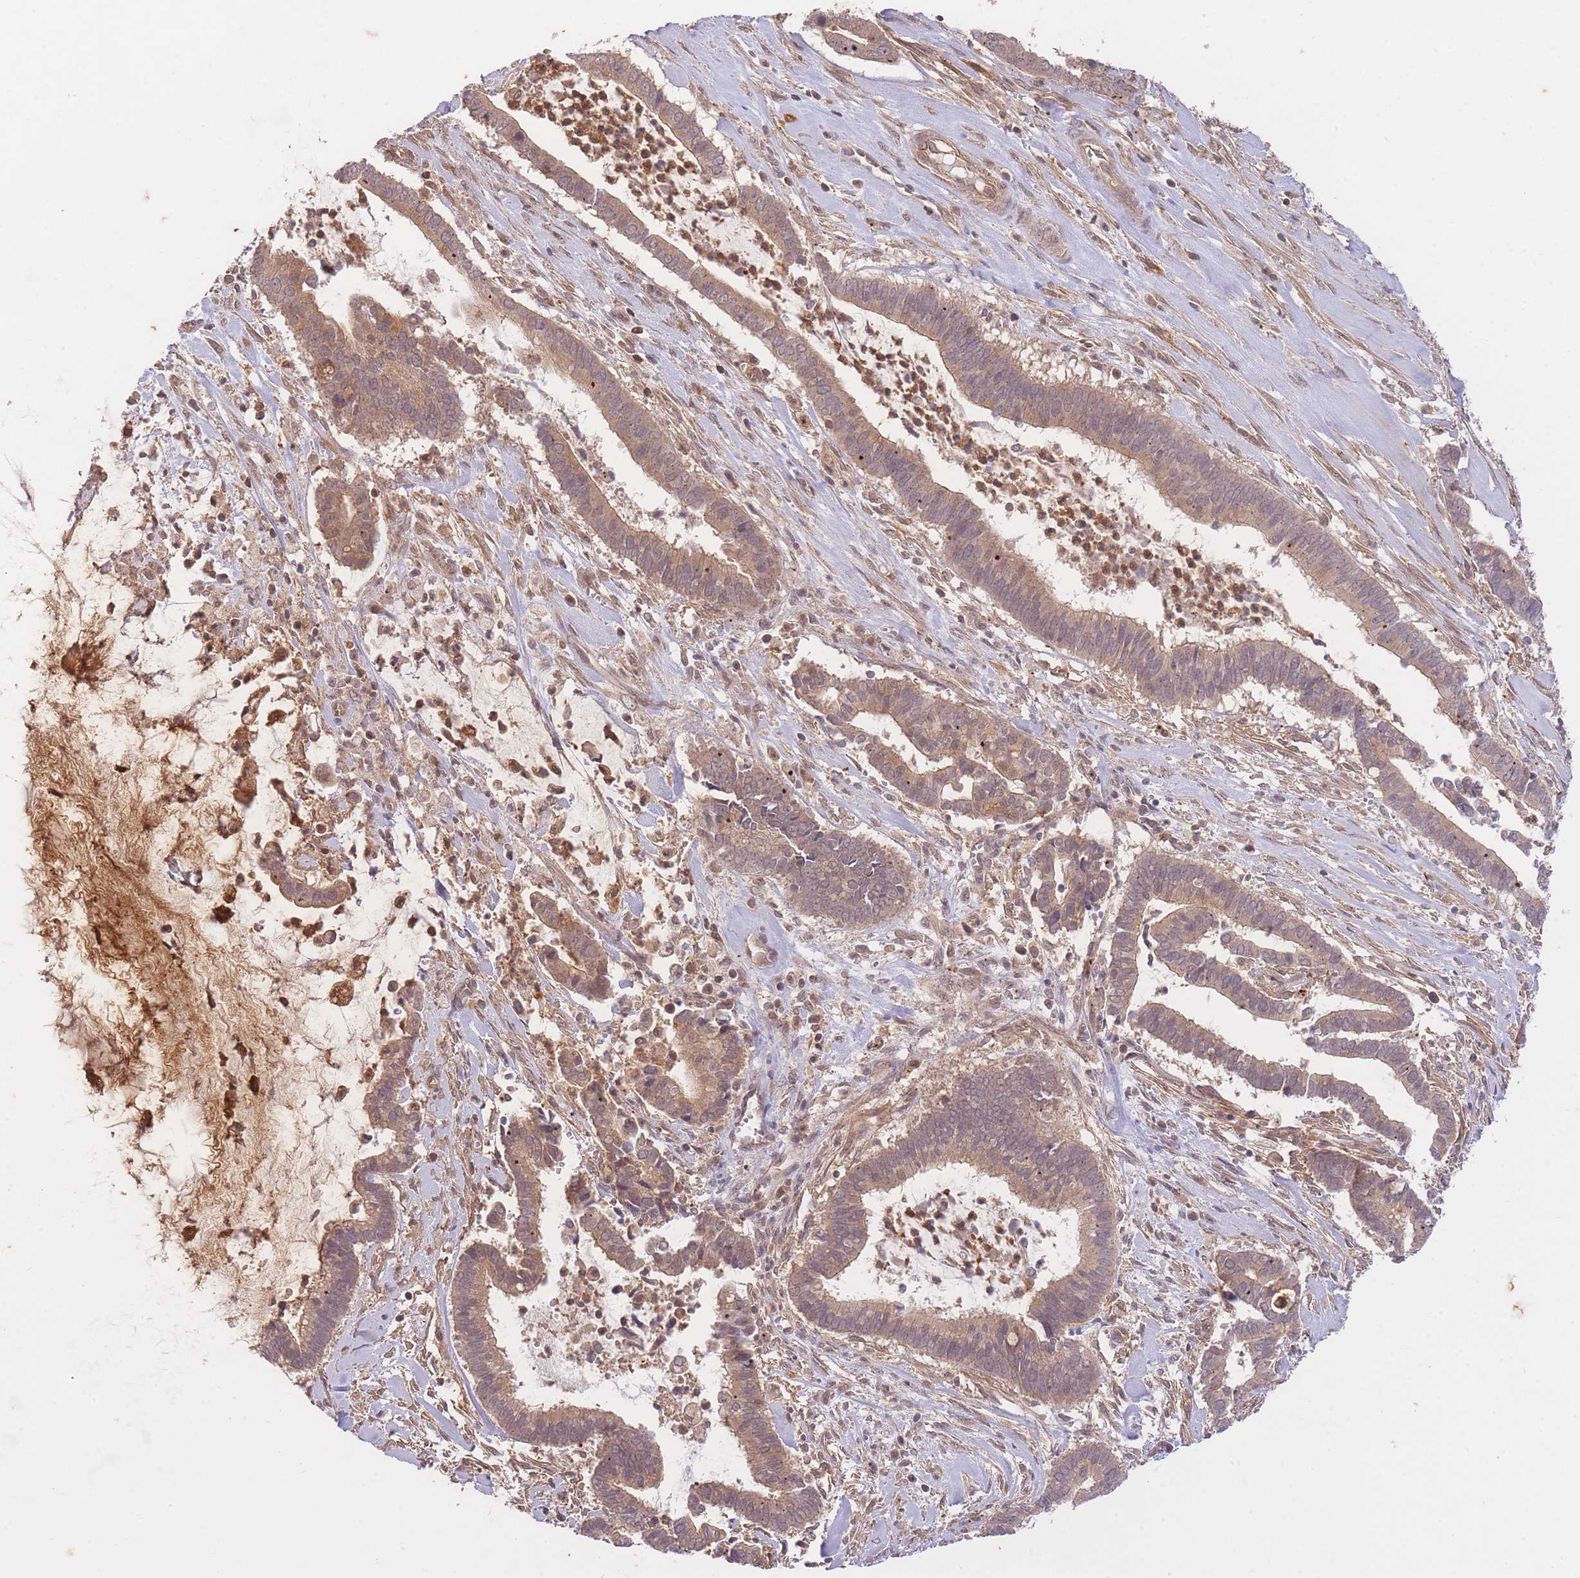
{"staining": {"intensity": "moderate", "quantity": ">75%", "location": "cytoplasmic/membranous,nuclear"}, "tissue": "cervical cancer", "cell_type": "Tumor cells", "image_type": "cancer", "snomed": [{"axis": "morphology", "description": "Adenocarcinoma, NOS"}, {"axis": "topography", "description": "Cervix"}], "caption": "Immunohistochemical staining of cervical cancer (adenocarcinoma) shows medium levels of moderate cytoplasmic/membranous and nuclear positivity in approximately >75% of tumor cells.", "gene": "ST8SIA4", "patient": {"sex": "female", "age": 44}}